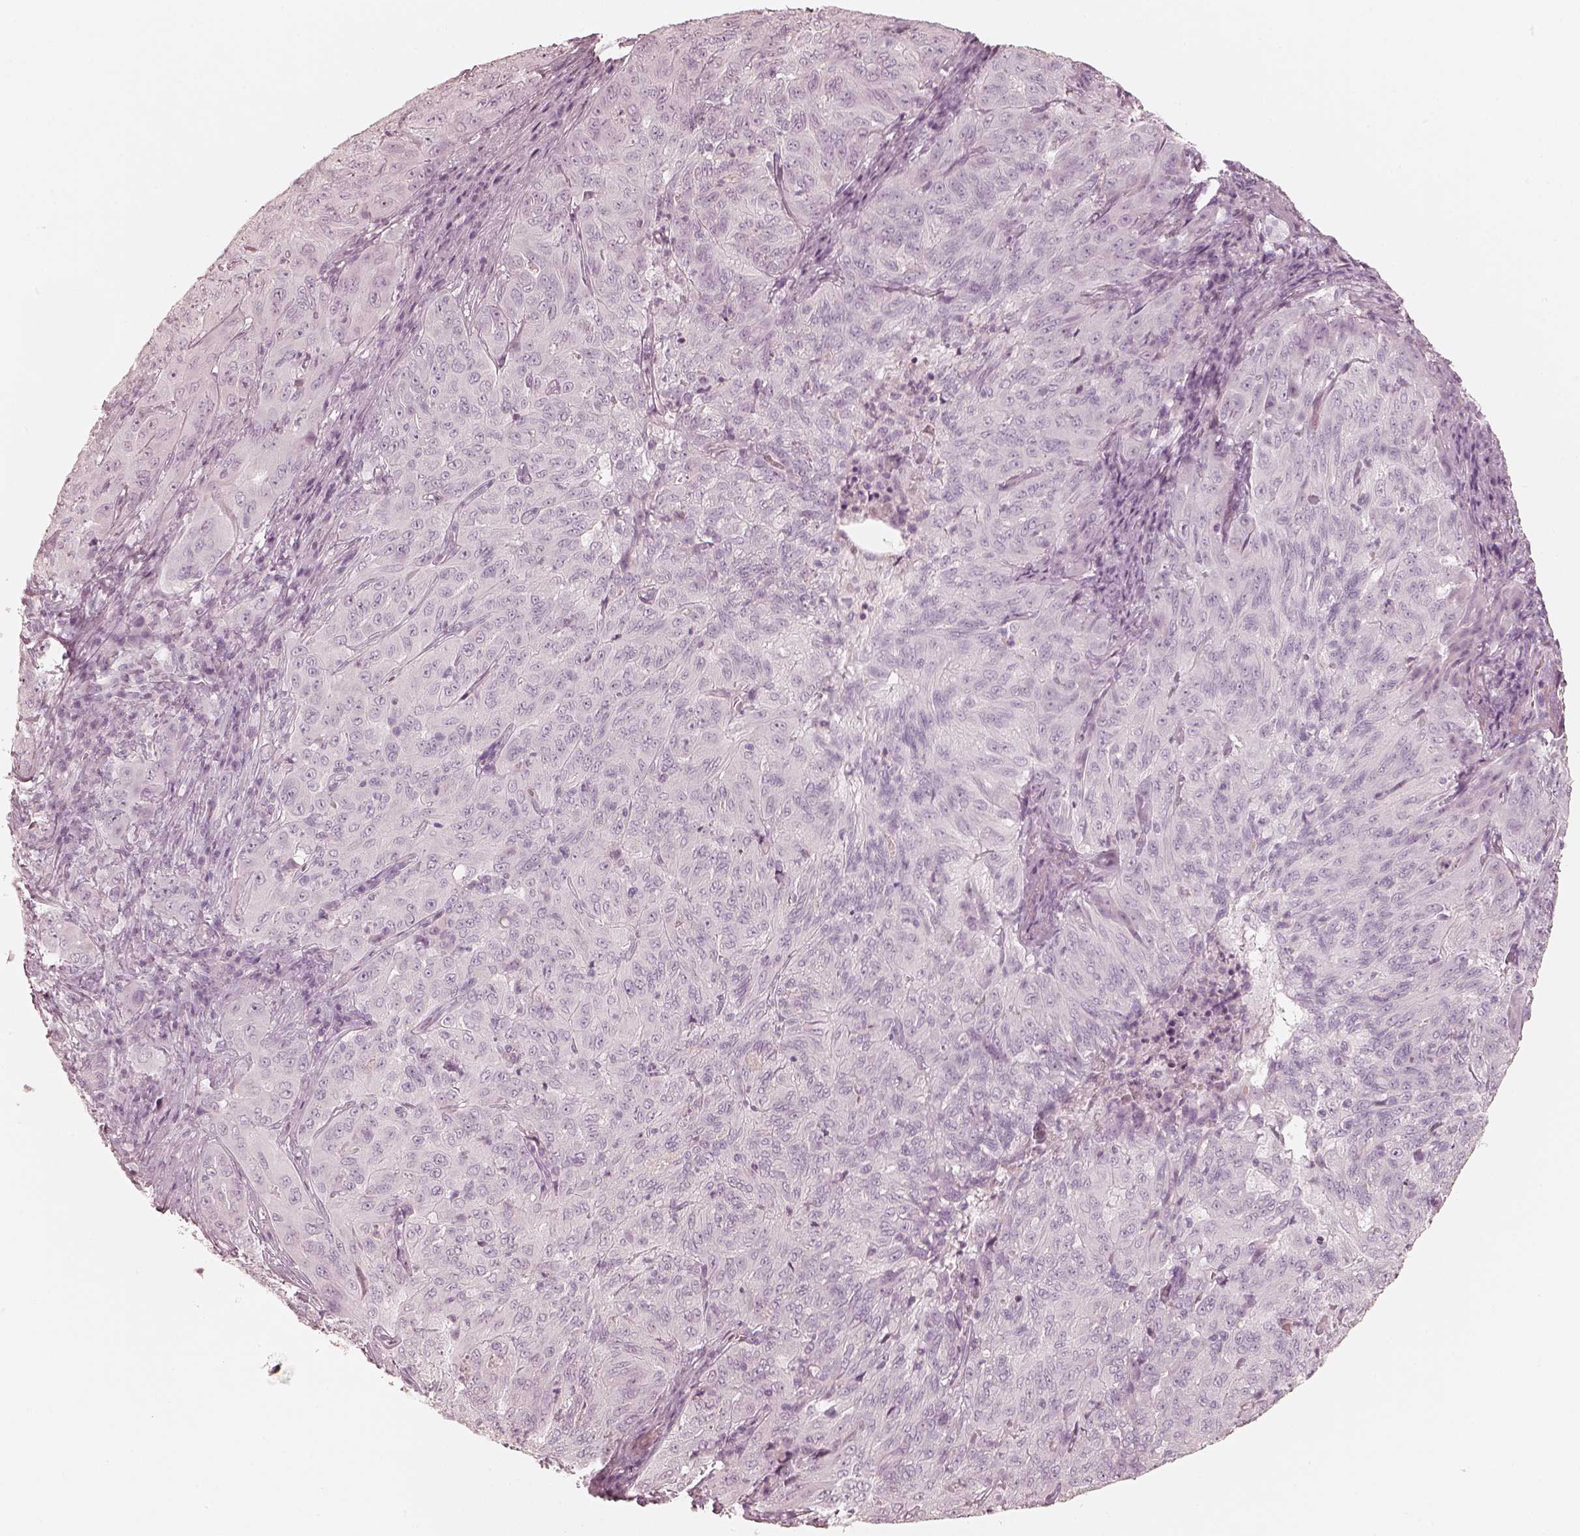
{"staining": {"intensity": "negative", "quantity": "none", "location": "none"}, "tissue": "pancreatic cancer", "cell_type": "Tumor cells", "image_type": "cancer", "snomed": [{"axis": "morphology", "description": "Adenocarcinoma, NOS"}, {"axis": "topography", "description": "Pancreas"}], "caption": "Immunohistochemistry of human pancreatic cancer displays no positivity in tumor cells.", "gene": "KRT82", "patient": {"sex": "male", "age": 63}}